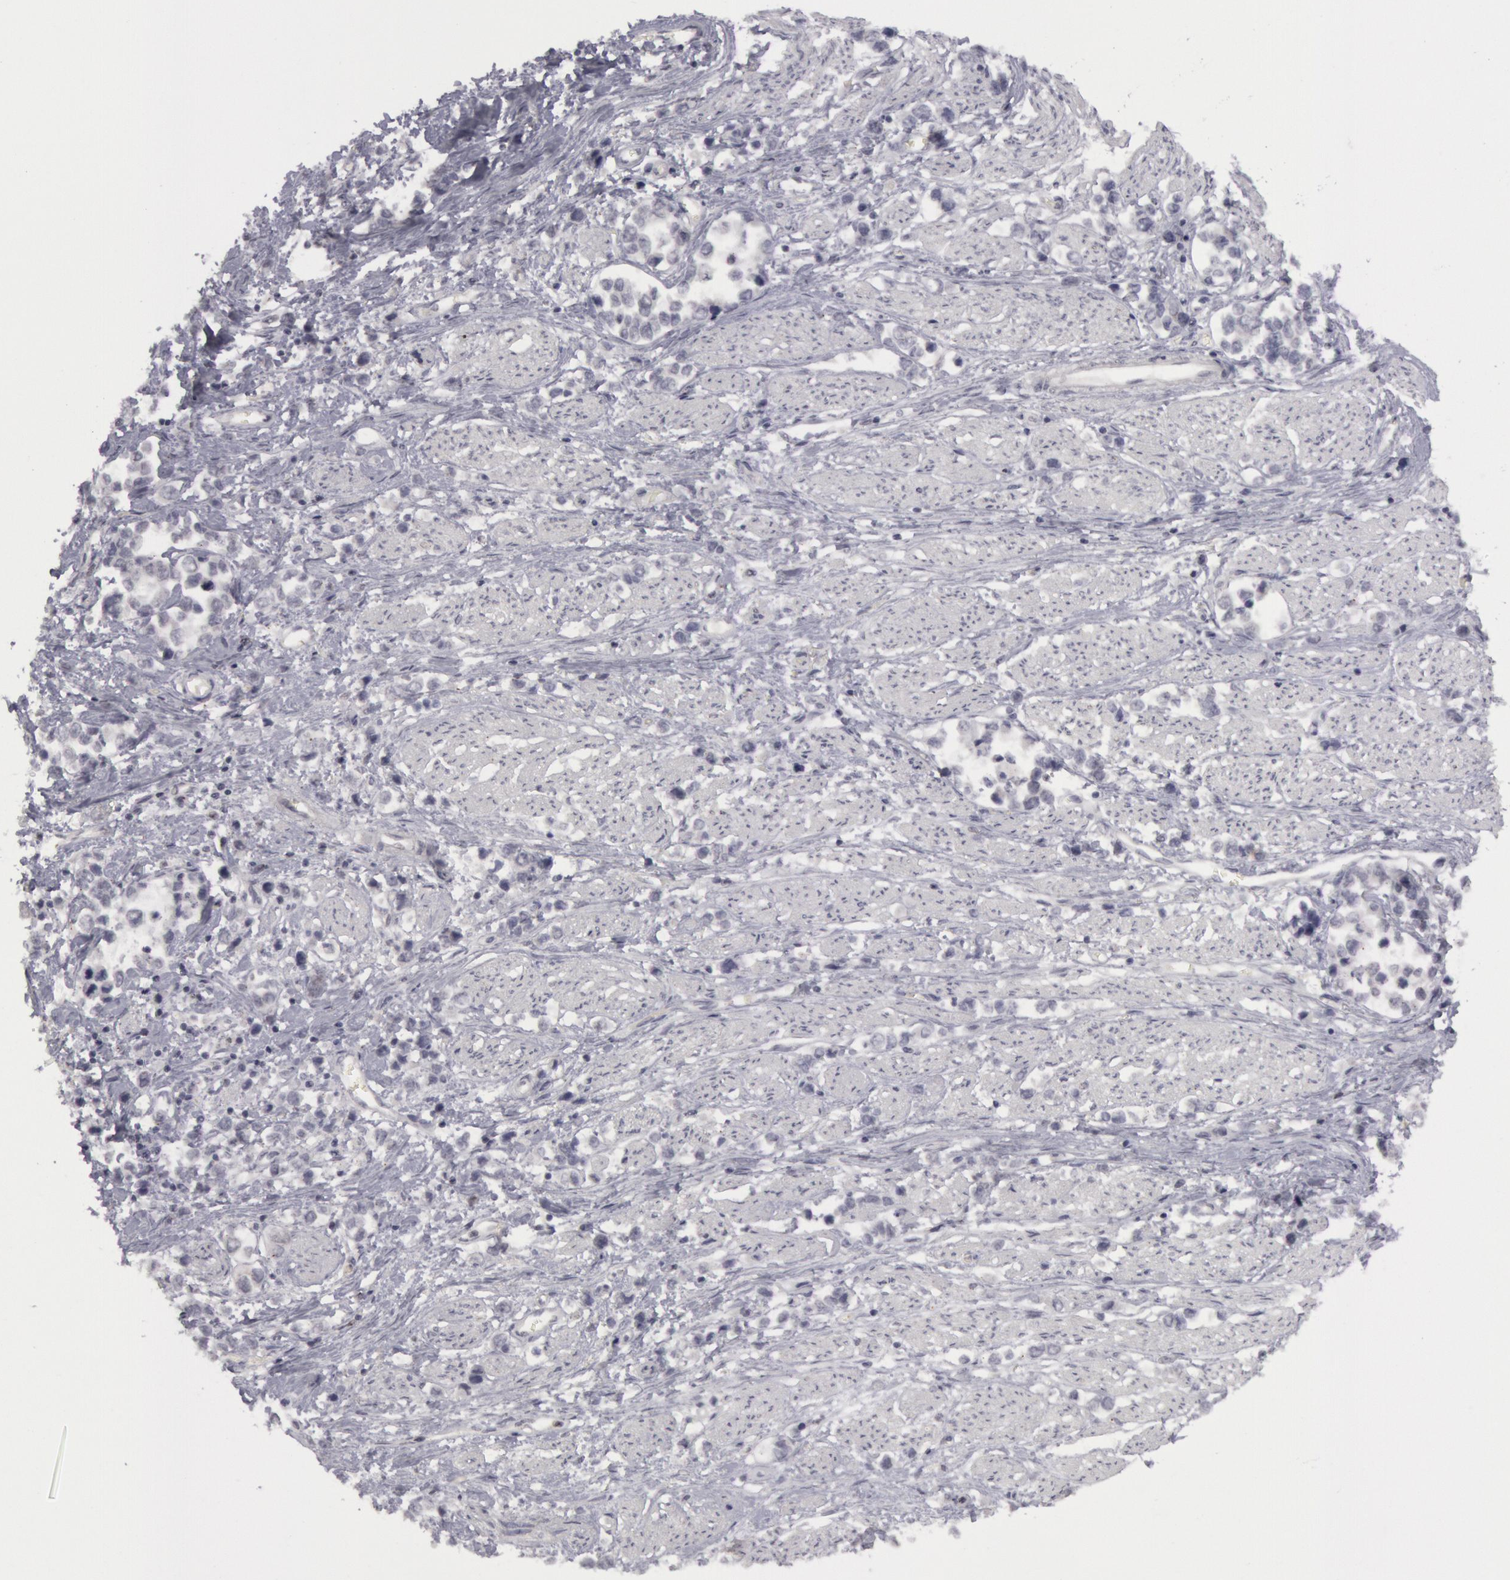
{"staining": {"intensity": "negative", "quantity": "none", "location": "none"}, "tissue": "stomach cancer", "cell_type": "Tumor cells", "image_type": "cancer", "snomed": [{"axis": "morphology", "description": "Adenocarcinoma, NOS"}, {"axis": "topography", "description": "Stomach, upper"}], "caption": "Human stomach cancer stained for a protein using IHC exhibits no staining in tumor cells.", "gene": "RIMBP3C", "patient": {"sex": "male", "age": 76}}